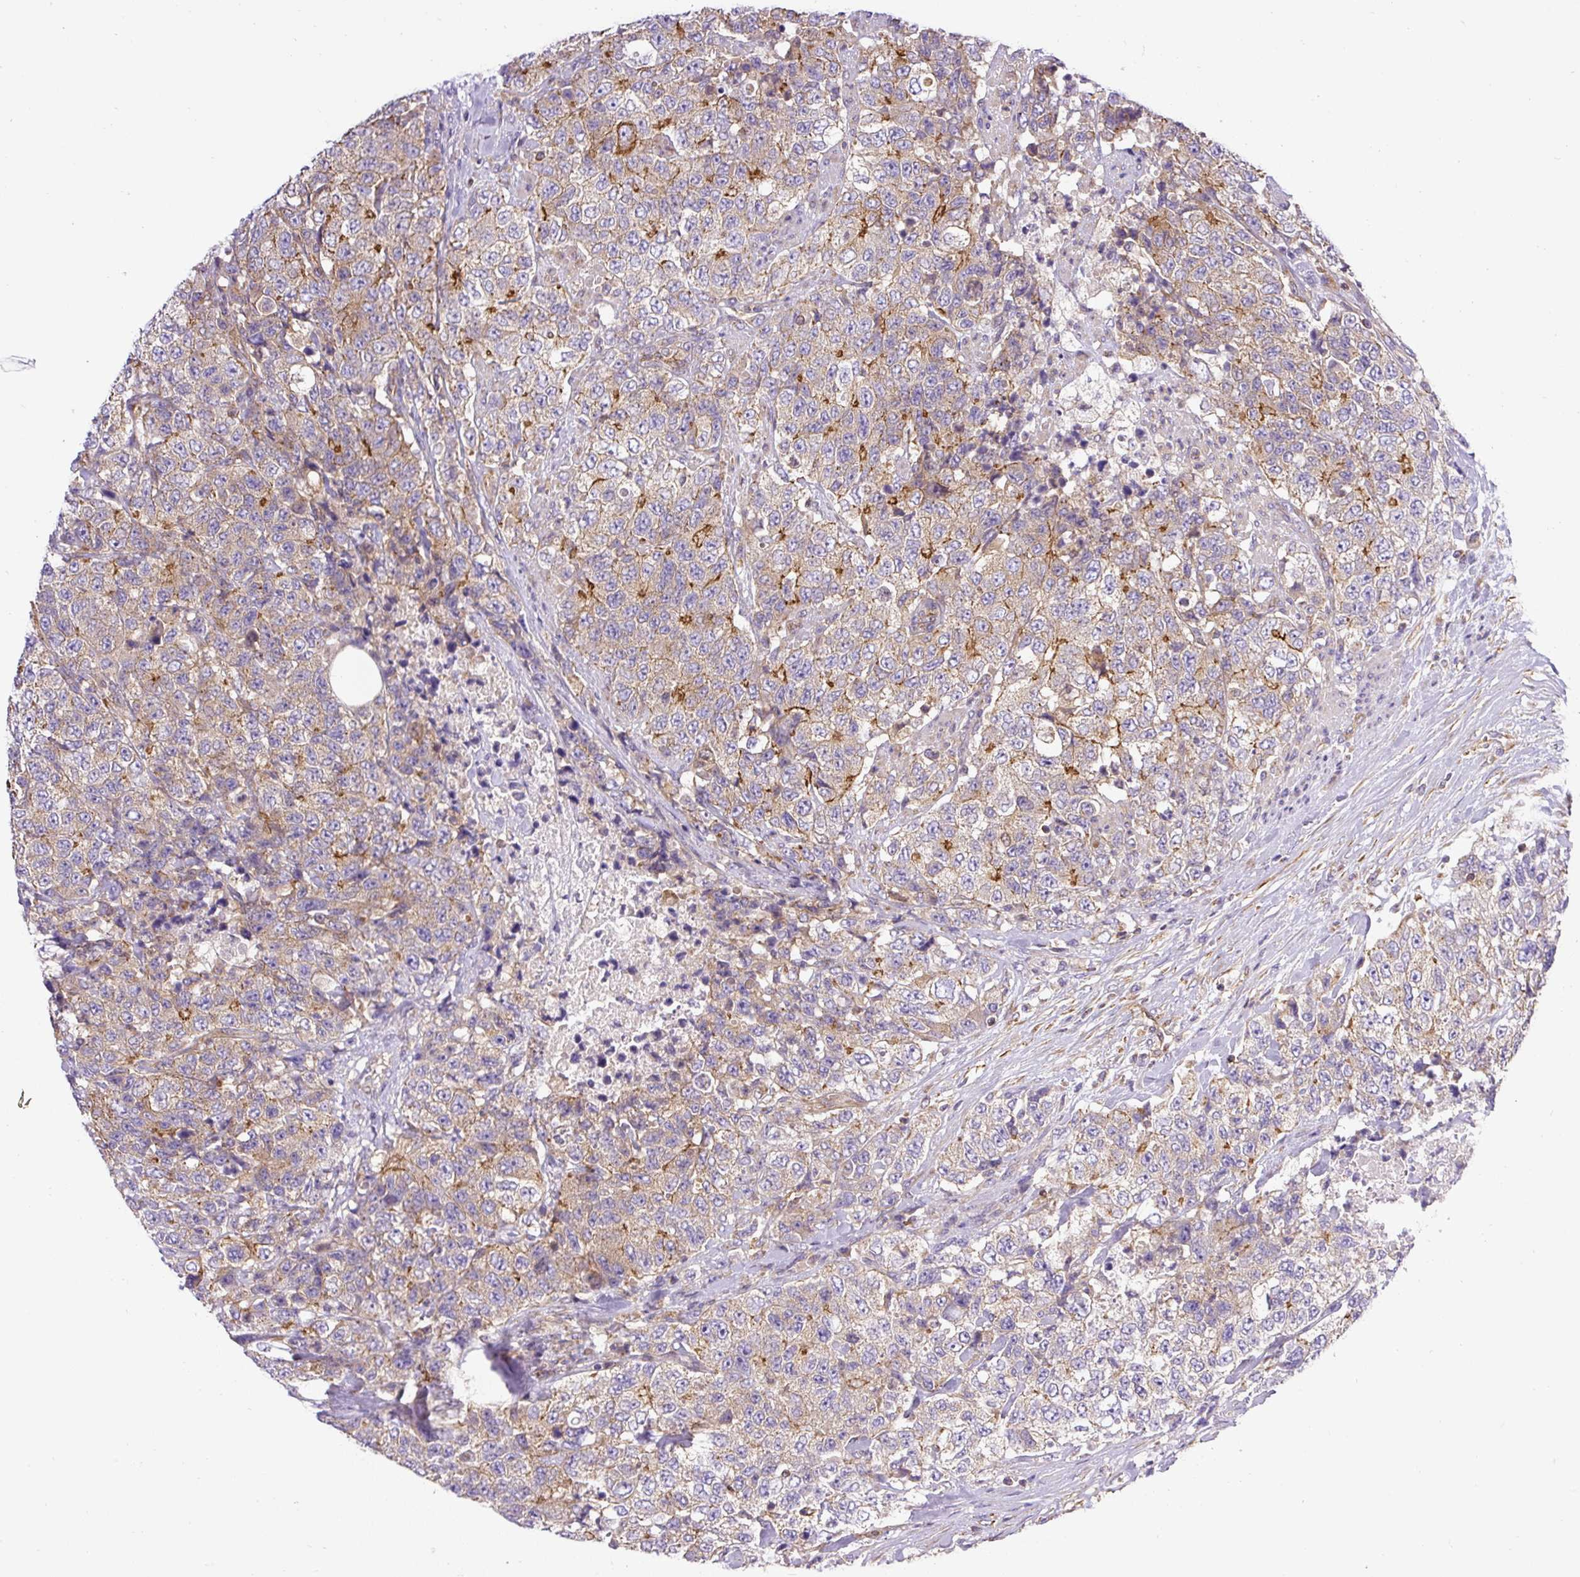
{"staining": {"intensity": "moderate", "quantity": "<25%", "location": "cytoplasmic/membranous"}, "tissue": "urothelial cancer", "cell_type": "Tumor cells", "image_type": "cancer", "snomed": [{"axis": "morphology", "description": "Urothelial carcinoma, High grade"}, {"axis": "topography", "description": "Urinary bladder"}], "caption": "The image demonstrates a brown stain indicating the presence of a protein in the cytoplasmic/membranous of tumor cells in urothelial carcinoma (high-grade). The staining was performed using DAB, with brown indicating positive protein expression. Nuclei are stained blue with hematoxylin.", "gene": "DCTN1", "patient": {"sex": "female", "age": 78}}